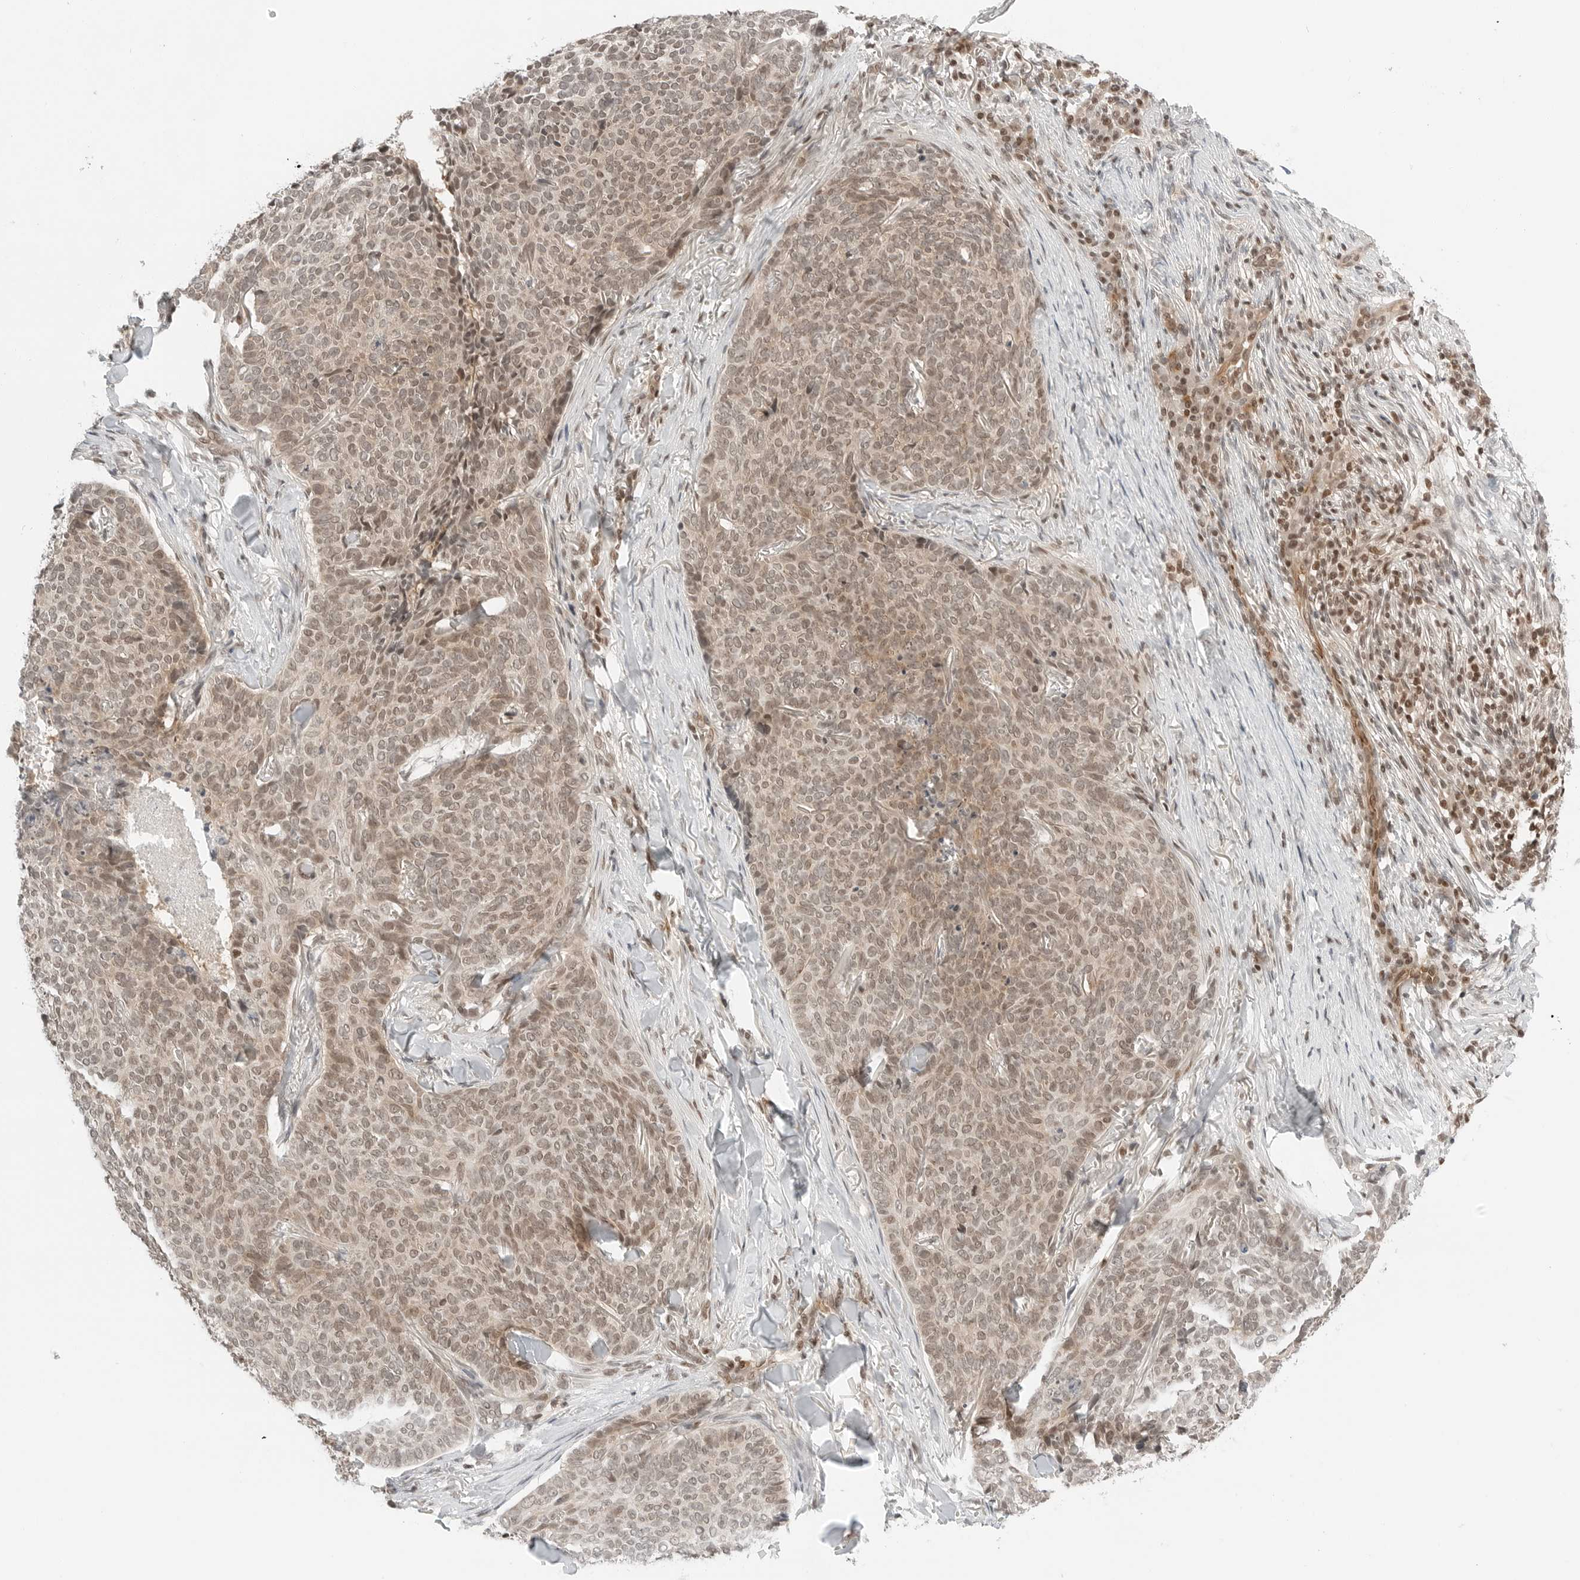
{"staining": {"intensity": "moderate", "quantity": ">75%", "location": "nuclear"}, "tissue": "skin cancer", "cell_type": "Tumor cells", "image_type": "cancer", "snomed": [{"axis": "morphology", "description": "Normal tissue, NOS"}, {"axis": "morphology", "description": "Basal cell carcinoma"}, {"axis": "topography", "description": "Skin"}], "caption": "Immunohistochemical staining of skin basal cell carcinoma reveals medium levels of moderate nuclear expression in about >75% of tumor cells.", "gene": "CRTC2", "patient": {"sex": "male", "age": 50}}